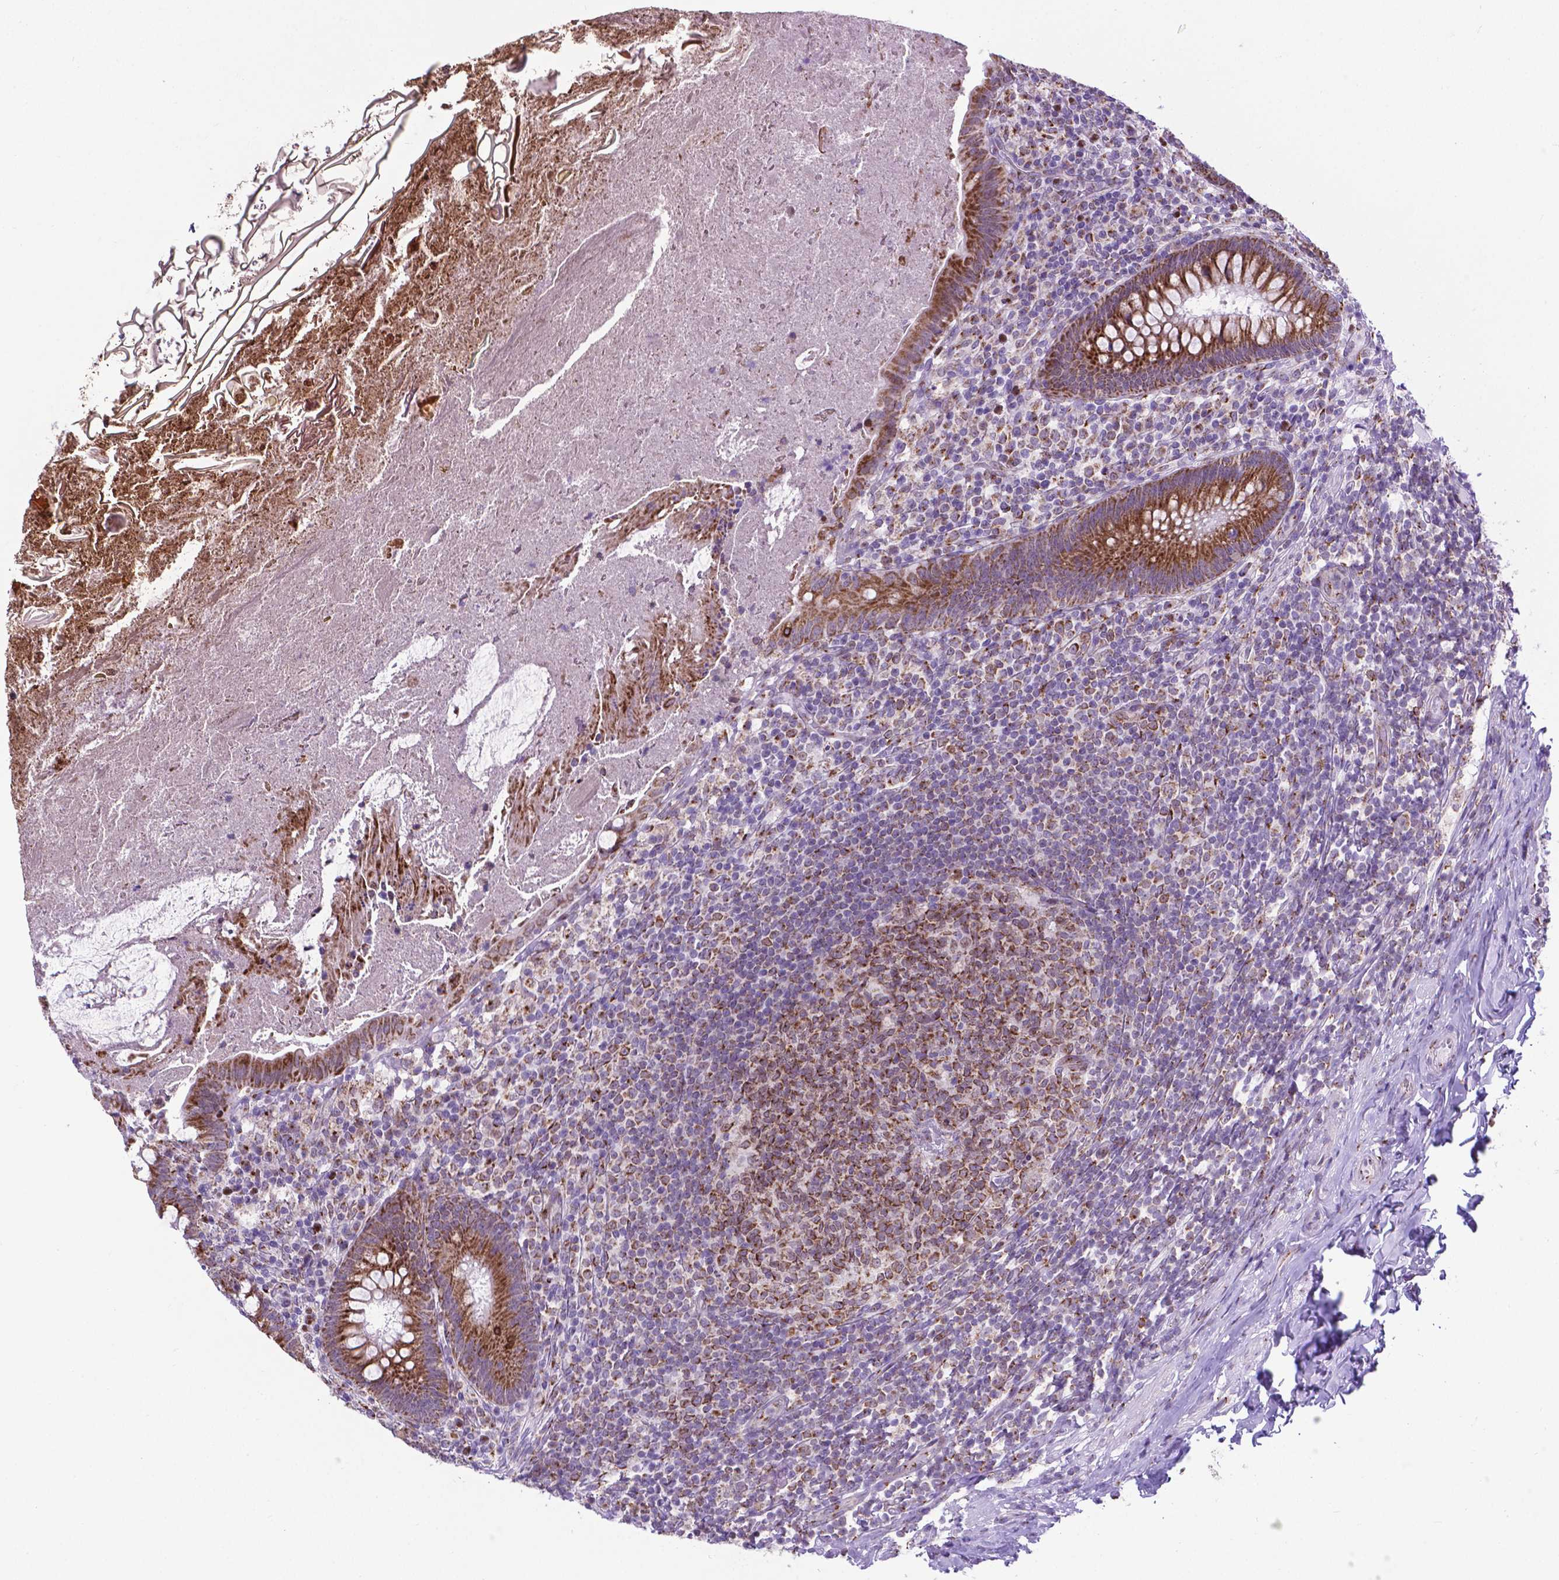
{"staining": {"intensity": "moderate", "quantity": ">75%", "location": "cytoplasmic/membranous"}, "tissue": "appendix", "cell_type": "Glandular cells", "image_type": "normal", "snomed": [{"axis": "morphology", "description": "Normal tissue, NOS"}, {"axis": "topography", "description": "Appendix"}], "caption": "Protein expression analysis of normal appendix exhibits moderate cytoplasmic/membranous staining in about >75% of glandular cells. Using DAB (3,3'-diaminobenzidine) (brown) and hematoxylin (blue) stains, captured at high magnification using brightfield microscopy.", "gene": "MRPL10", "patient": {"sex": "male", "age": 47}}